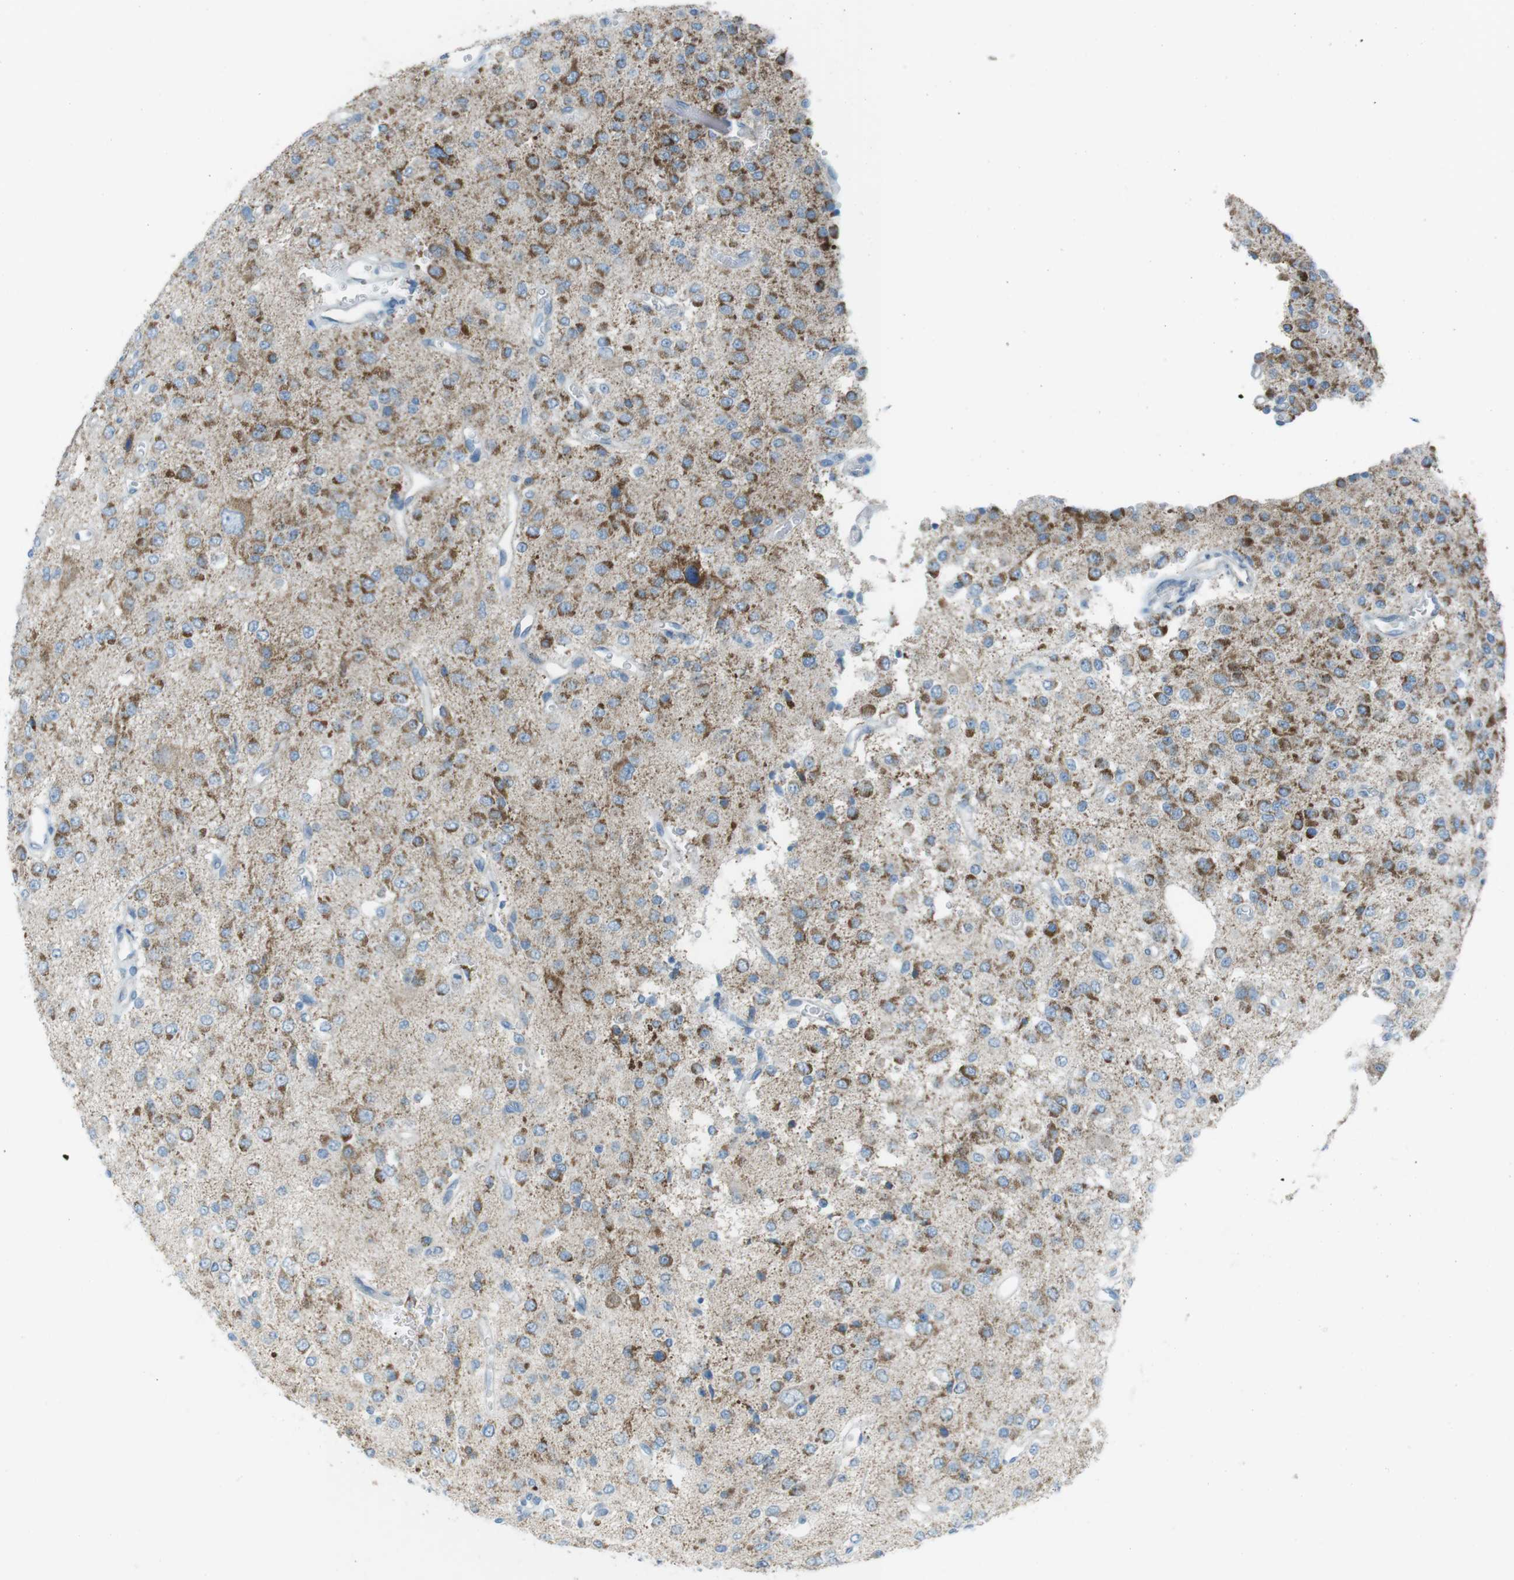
{"staining": {"intensity": "moderate", "quantity": ">75%", "location": "cytoplasmic/membranous"}, "tissue": "glioma", "cell_type": "Tumor cells", "image_type": "cancer", "snomed": [{"axis": "morphology", "description": "Glioma, malignant, Low grade"}, {"axis": "topography", "description": "Brain"}], "caption": "Human glioma stained with a protein marker shows moderate staining in tumor cells.", "gene": "DNAJA3", "patient": {"sex": "male", "age": 38}}